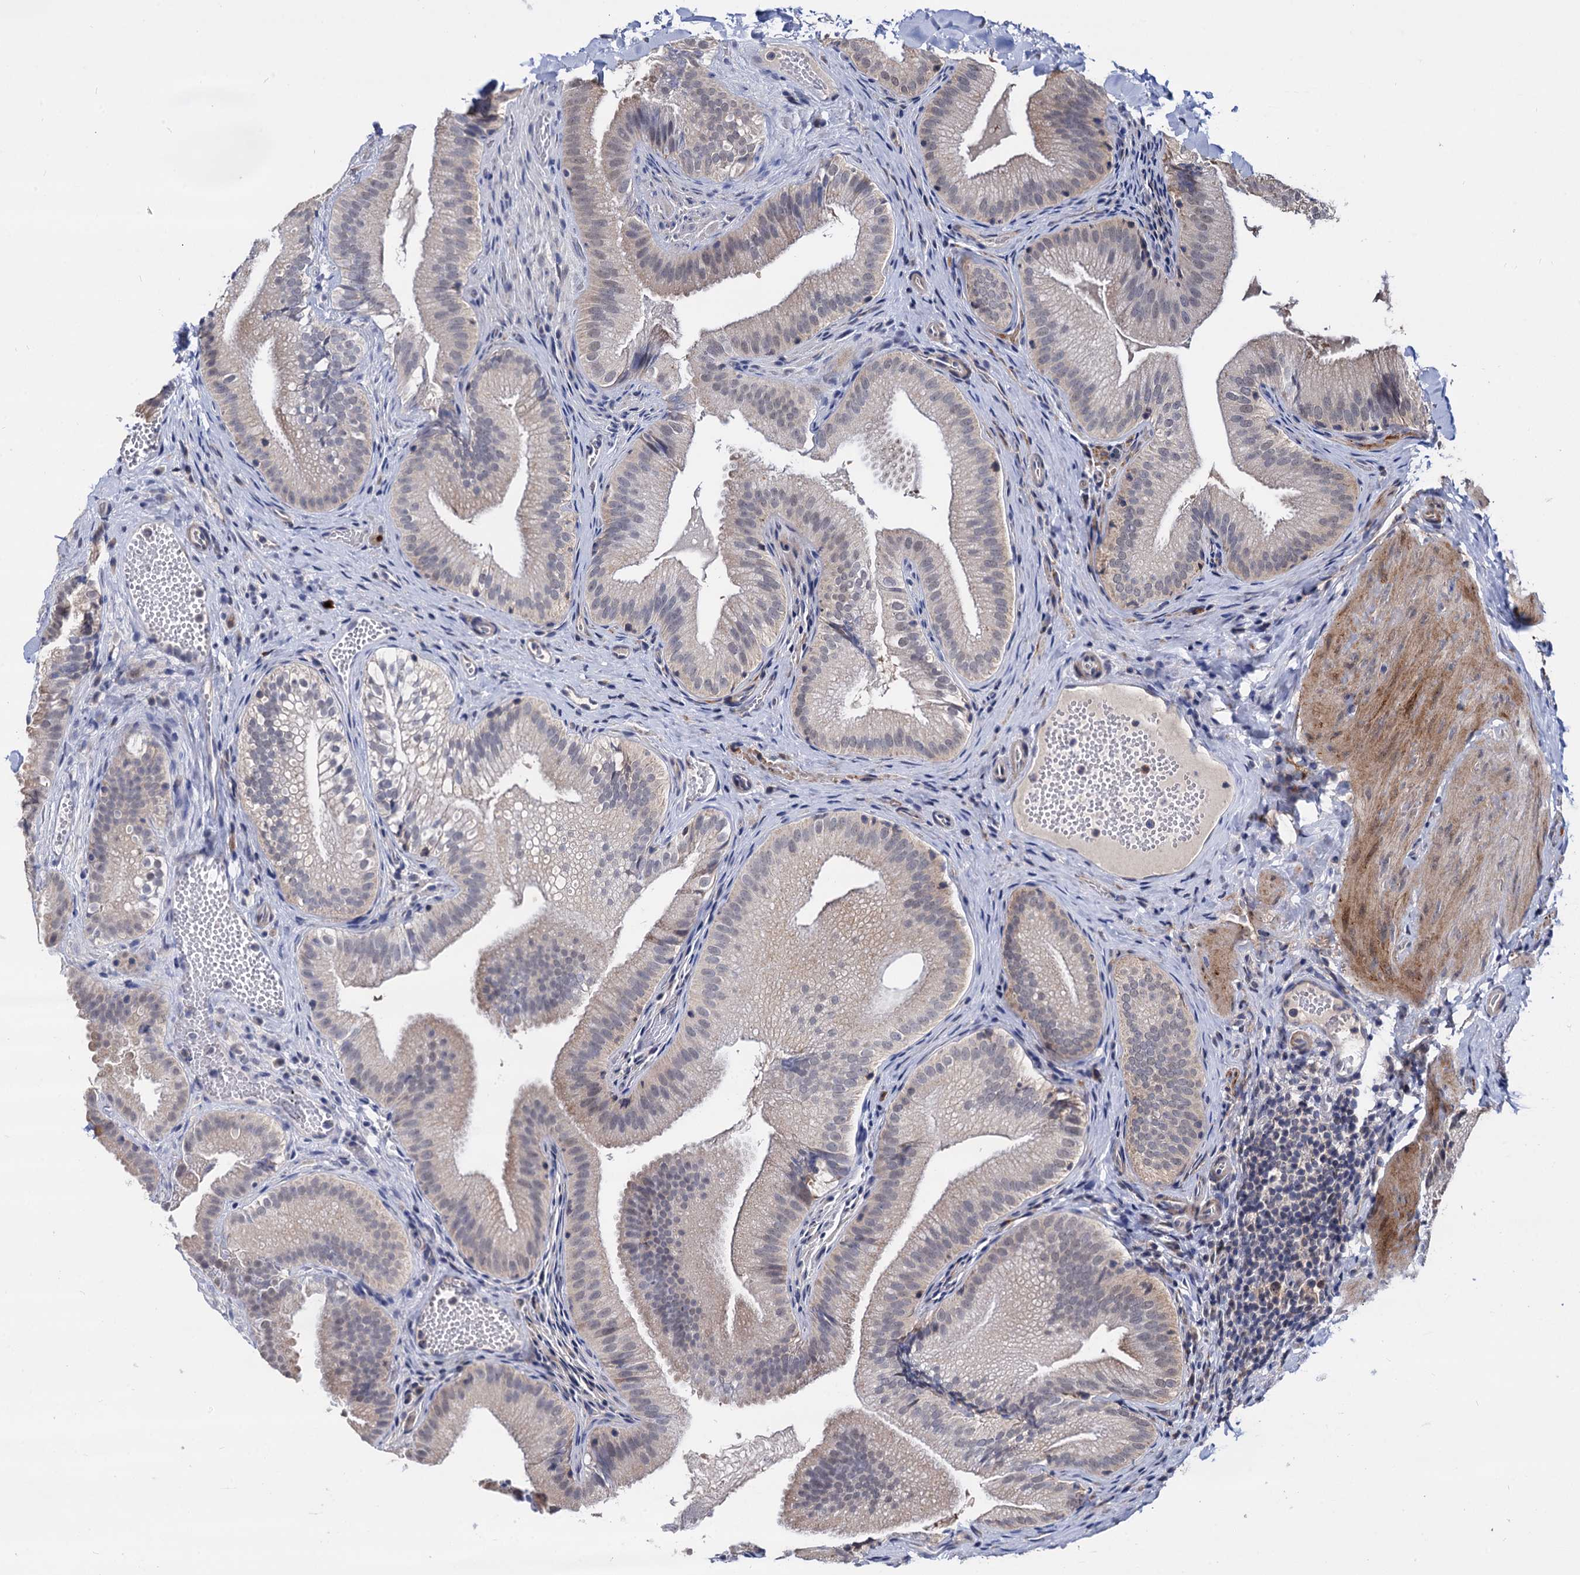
{"staining": {"intensity": "weak", "quantity": "<25%", "location": "nuclear"}, "tissue": "gallbladder", "cell_type": "Glandular cells", "image_type": "normal", "snomed": [{"axis": "morphology", "description": "Normal tissue, NOS"}, {"axis": "topography", "description": "Gallbladder"}], "caption": "Protein analysis of unremarkable gallbladder demonstrates no significant staining in glandular cells.", "gene": "PSMD4", "patient": {"sex": "female", "age": 30}}